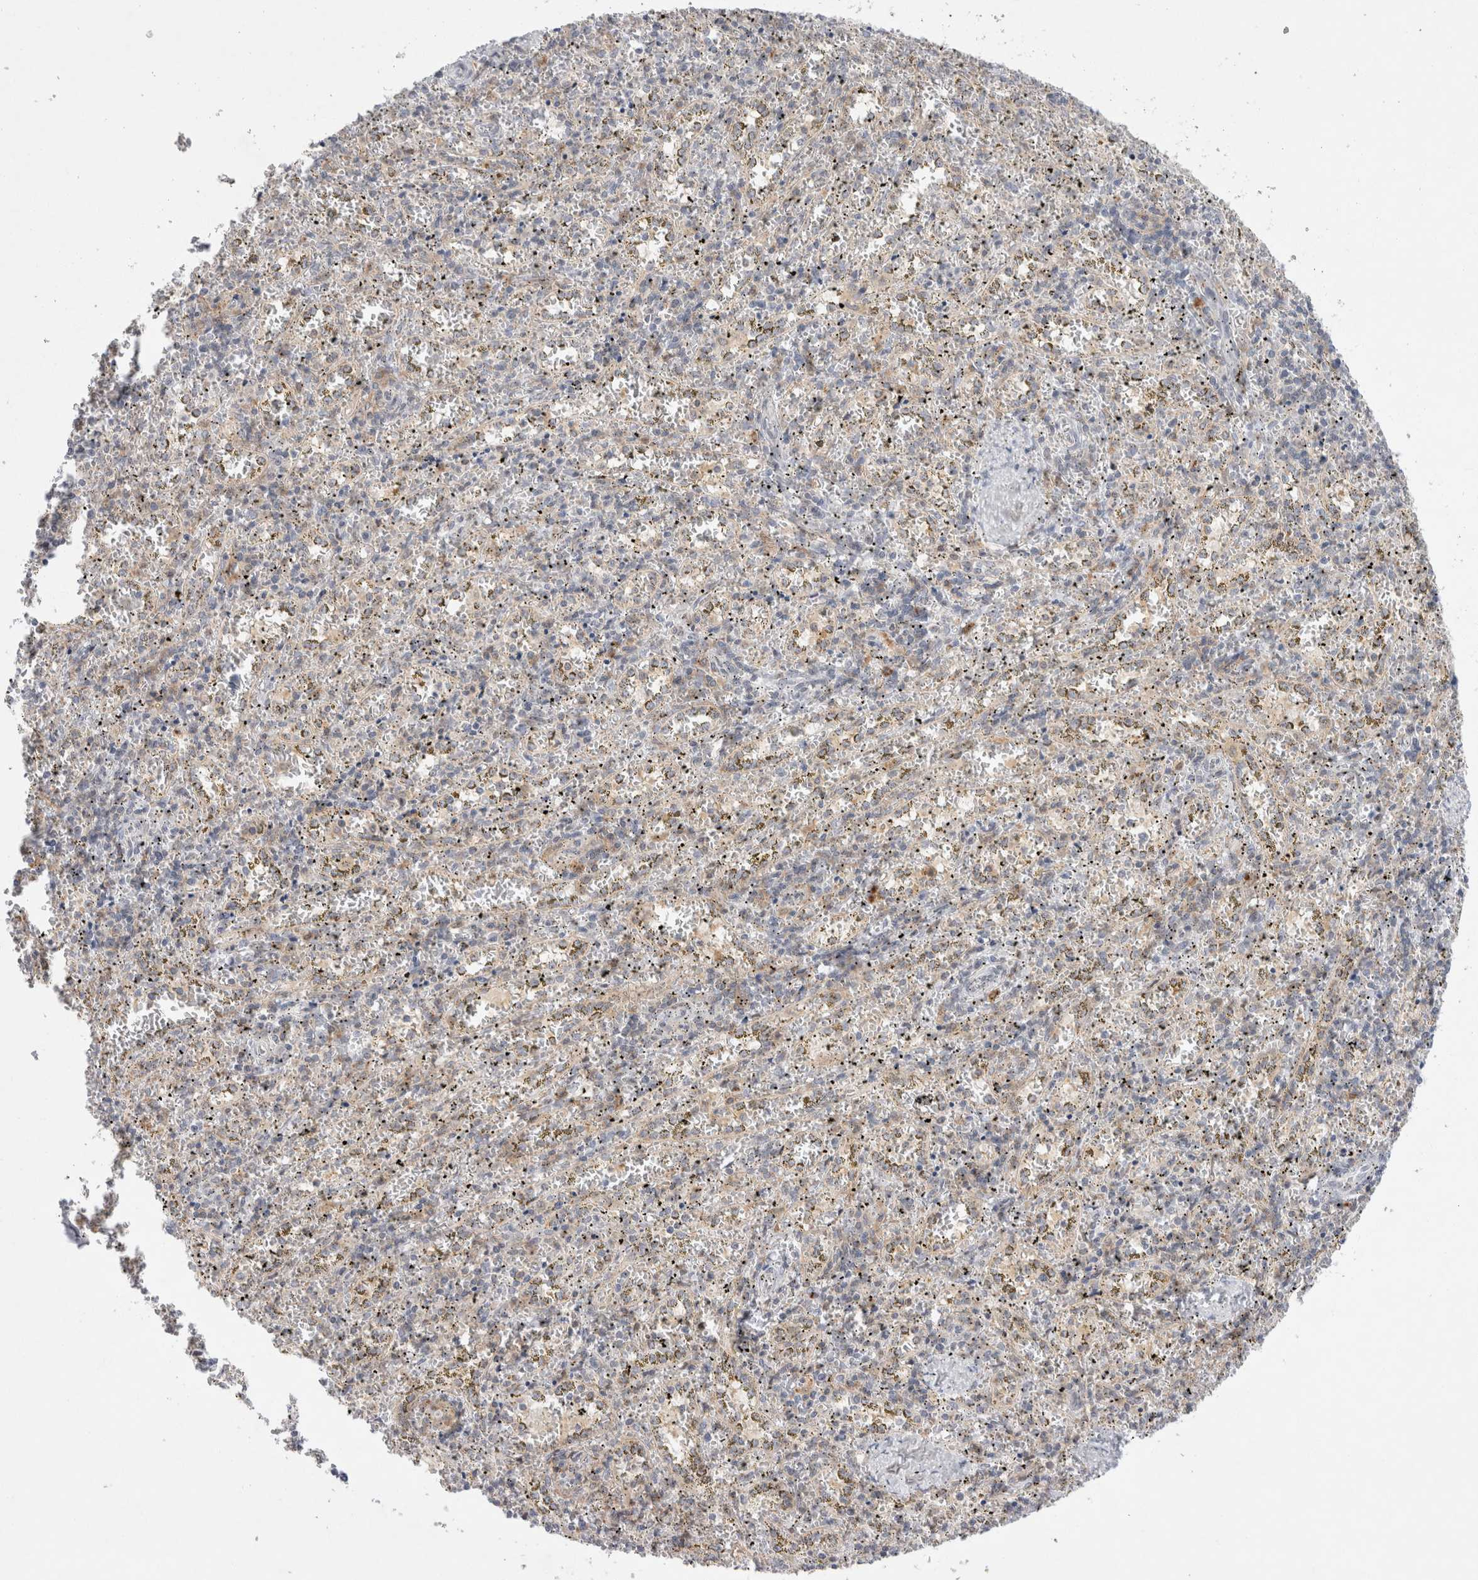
{"staining": {"intensity": "weak", "quantity": "25%-75%", "location": "cytoplasmic/membranous"}, "tissue": "spleen", "cell_type": "Cells in red pulp", "image_type": "normal", "snomed": [{"axis": "morphology", "description": "Normal tissue, NOS"}, {"axis": "topography", "description": "Spleen"}], "caption": "Normal spleen reveals weak cytoplasmic/membranous expression in approximately 25%-75% of cells in red pulp, visualized by immunohistochemistry. The staining was performed using DAB (3,3'-diaminobenzidine), with brown indicating positive protein expression. Nuclei are stained blue with hematoxylin.", "gene": "CERS5", "patient": {"sex": "male", "age": 11}}